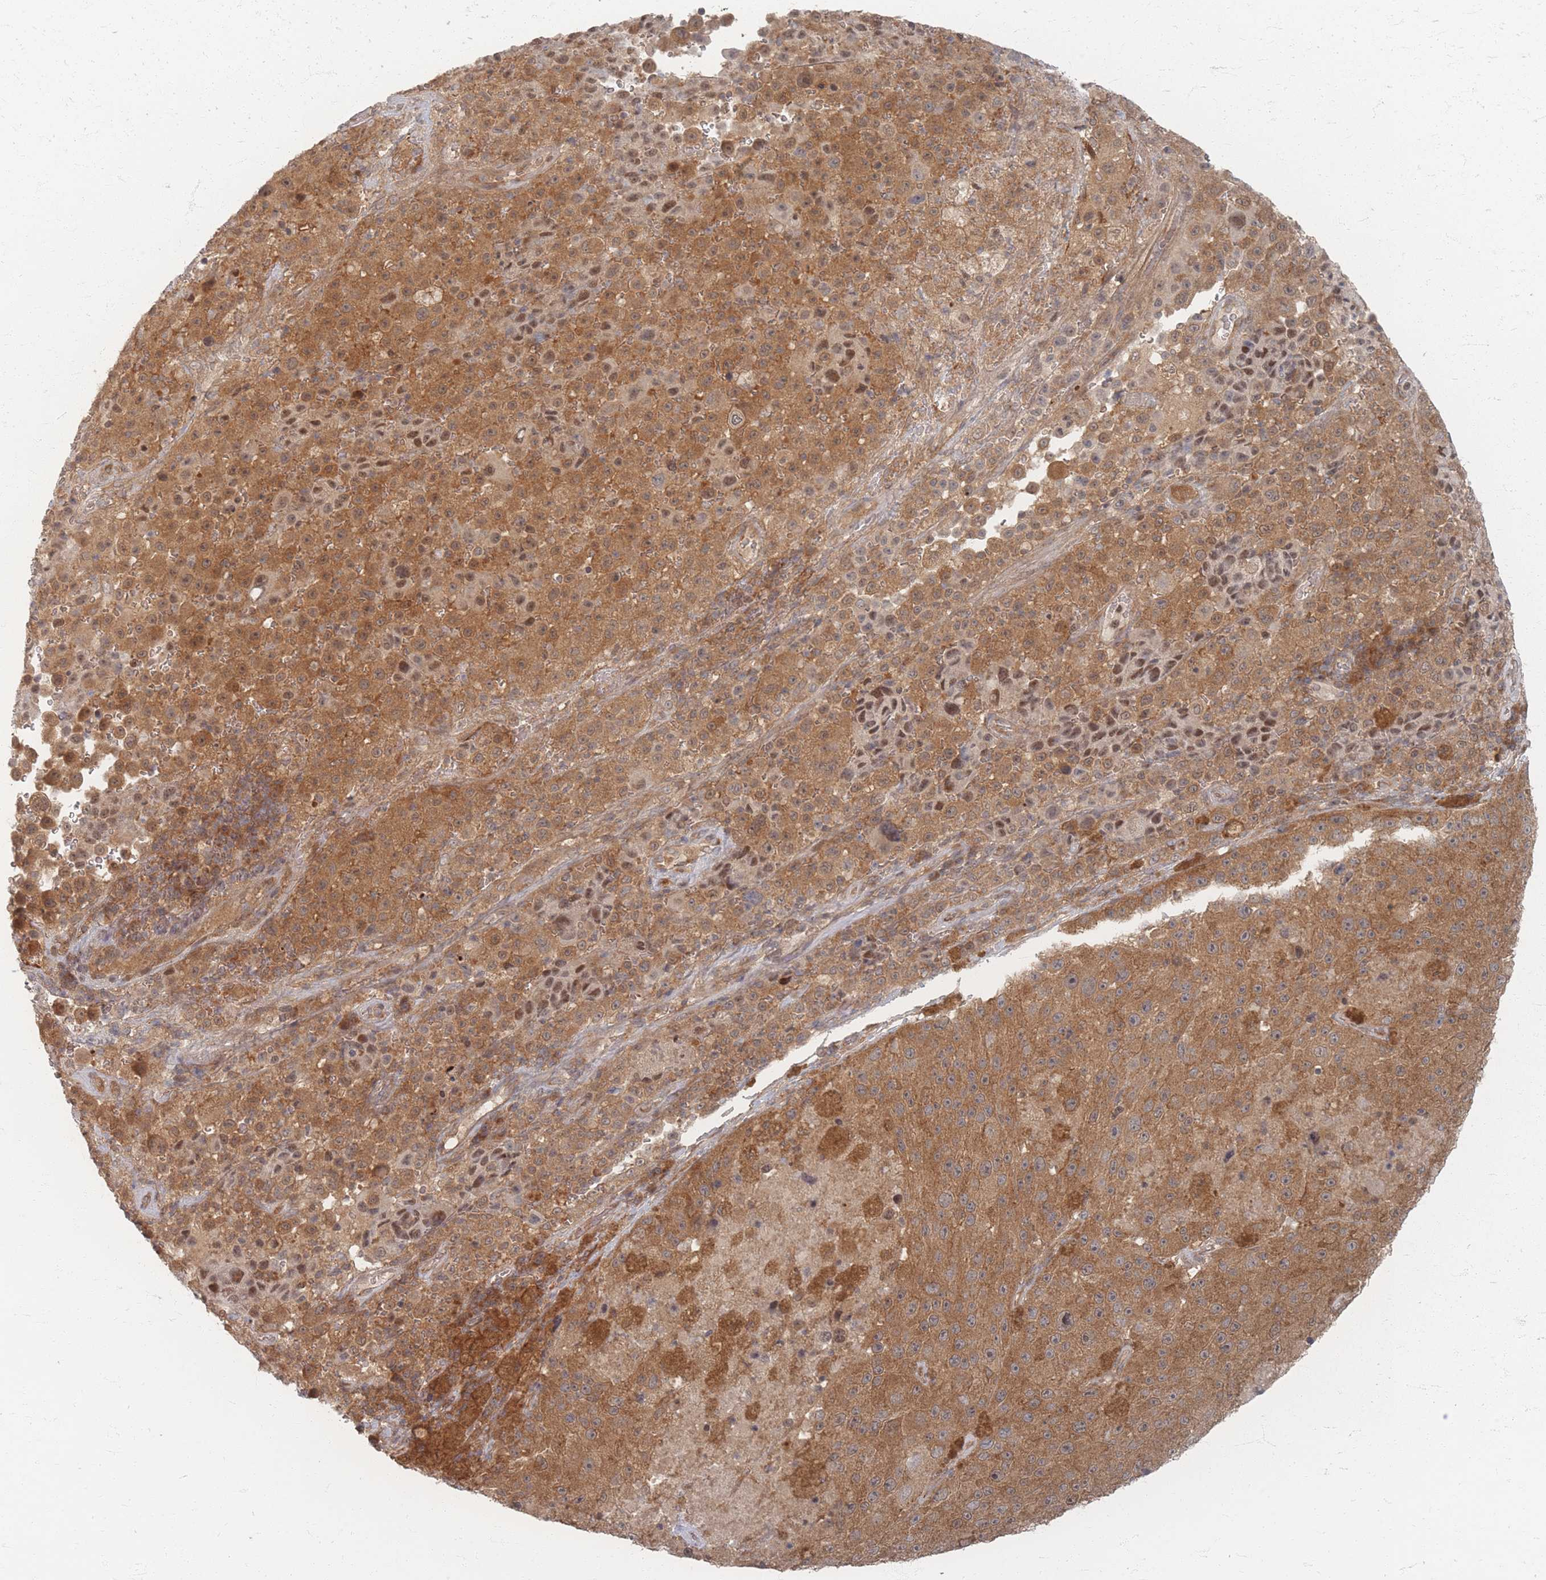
{"staining": {"intensity": "moderate", "quantity": ">75%", "location": "cytoplasmic/membranous"}, "tissue": "melanoma", "cell_type": "Tumor cells", "image_type": "cancer", "snomed": [{"axis": "morphology", "description": "Malignant melanoma, Metastatic site"}, {"axis": "topography", "description": "Lymph node"}], "caption": "Melanoma tissue displays moderate cytoplasmic/membranous staining in approximately >75% of tumor cells, visualized by immunohistochemistry.", "gene": "PSMD9", "patient": {"sex": "male", "age": 62}}